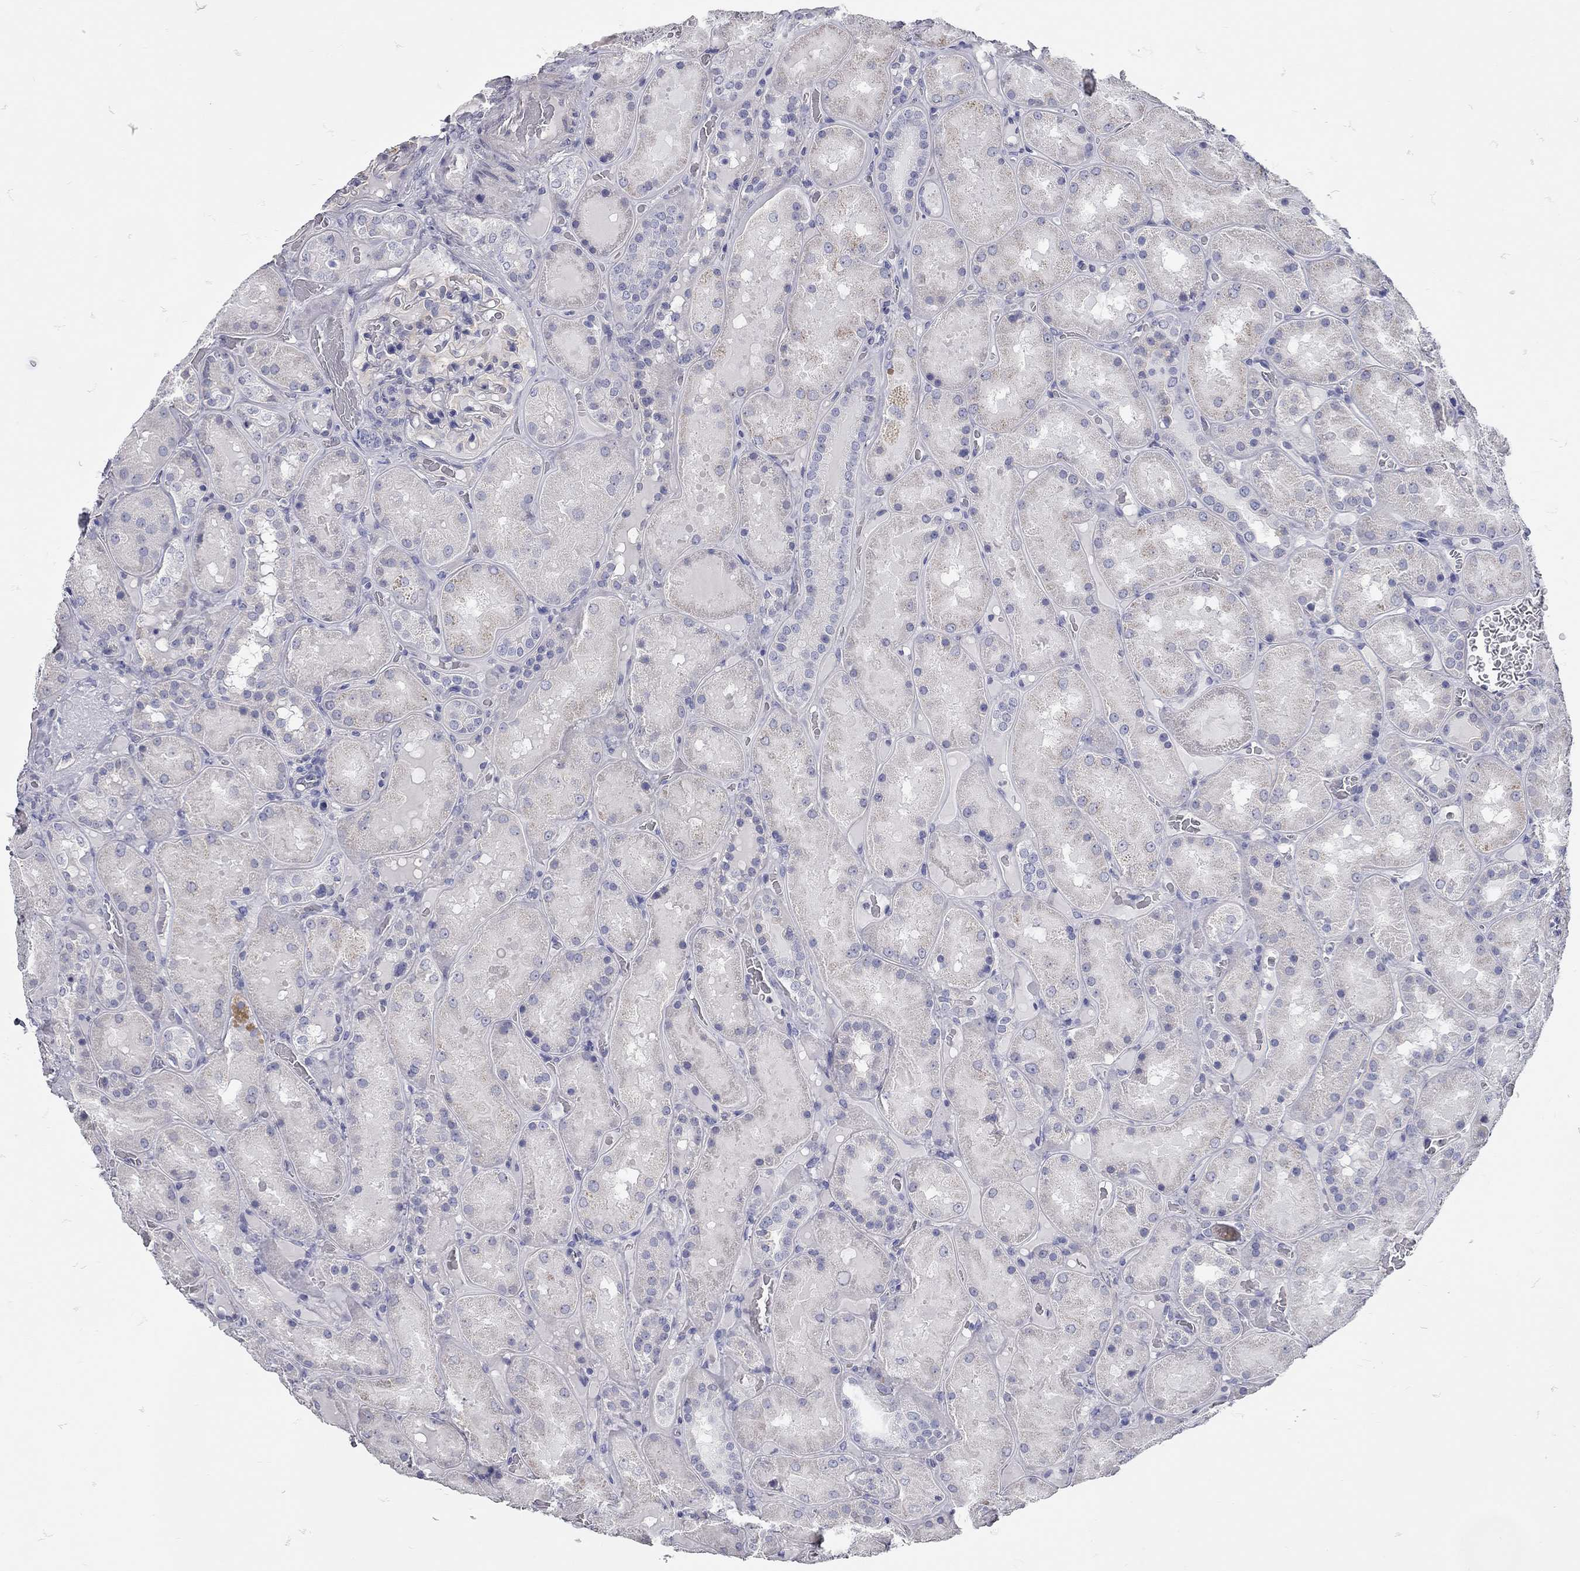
{"staining": {"intensity": "negative", "quantity": "none", "location": "none"}, "tissue": "kidney", "cell_type": "Cells in glomeruli", "image_type": "normal", "snomed": [{"axis": "morphology", "description": "Normal tissue, NOS"}, {"axis": "topography", "description": "Kidney"}], "caption": "This is a histopathology image of immunohistochemistry (IHC) staining of normal kidney, which shows no expression in cells in glomeruli. (Brightfield microscopy of DAB (3,3'-diaminobenzidine) IHC at high magnification).", "gene": "C10orf90", "patient": {"sex": "male", "age": 73}}